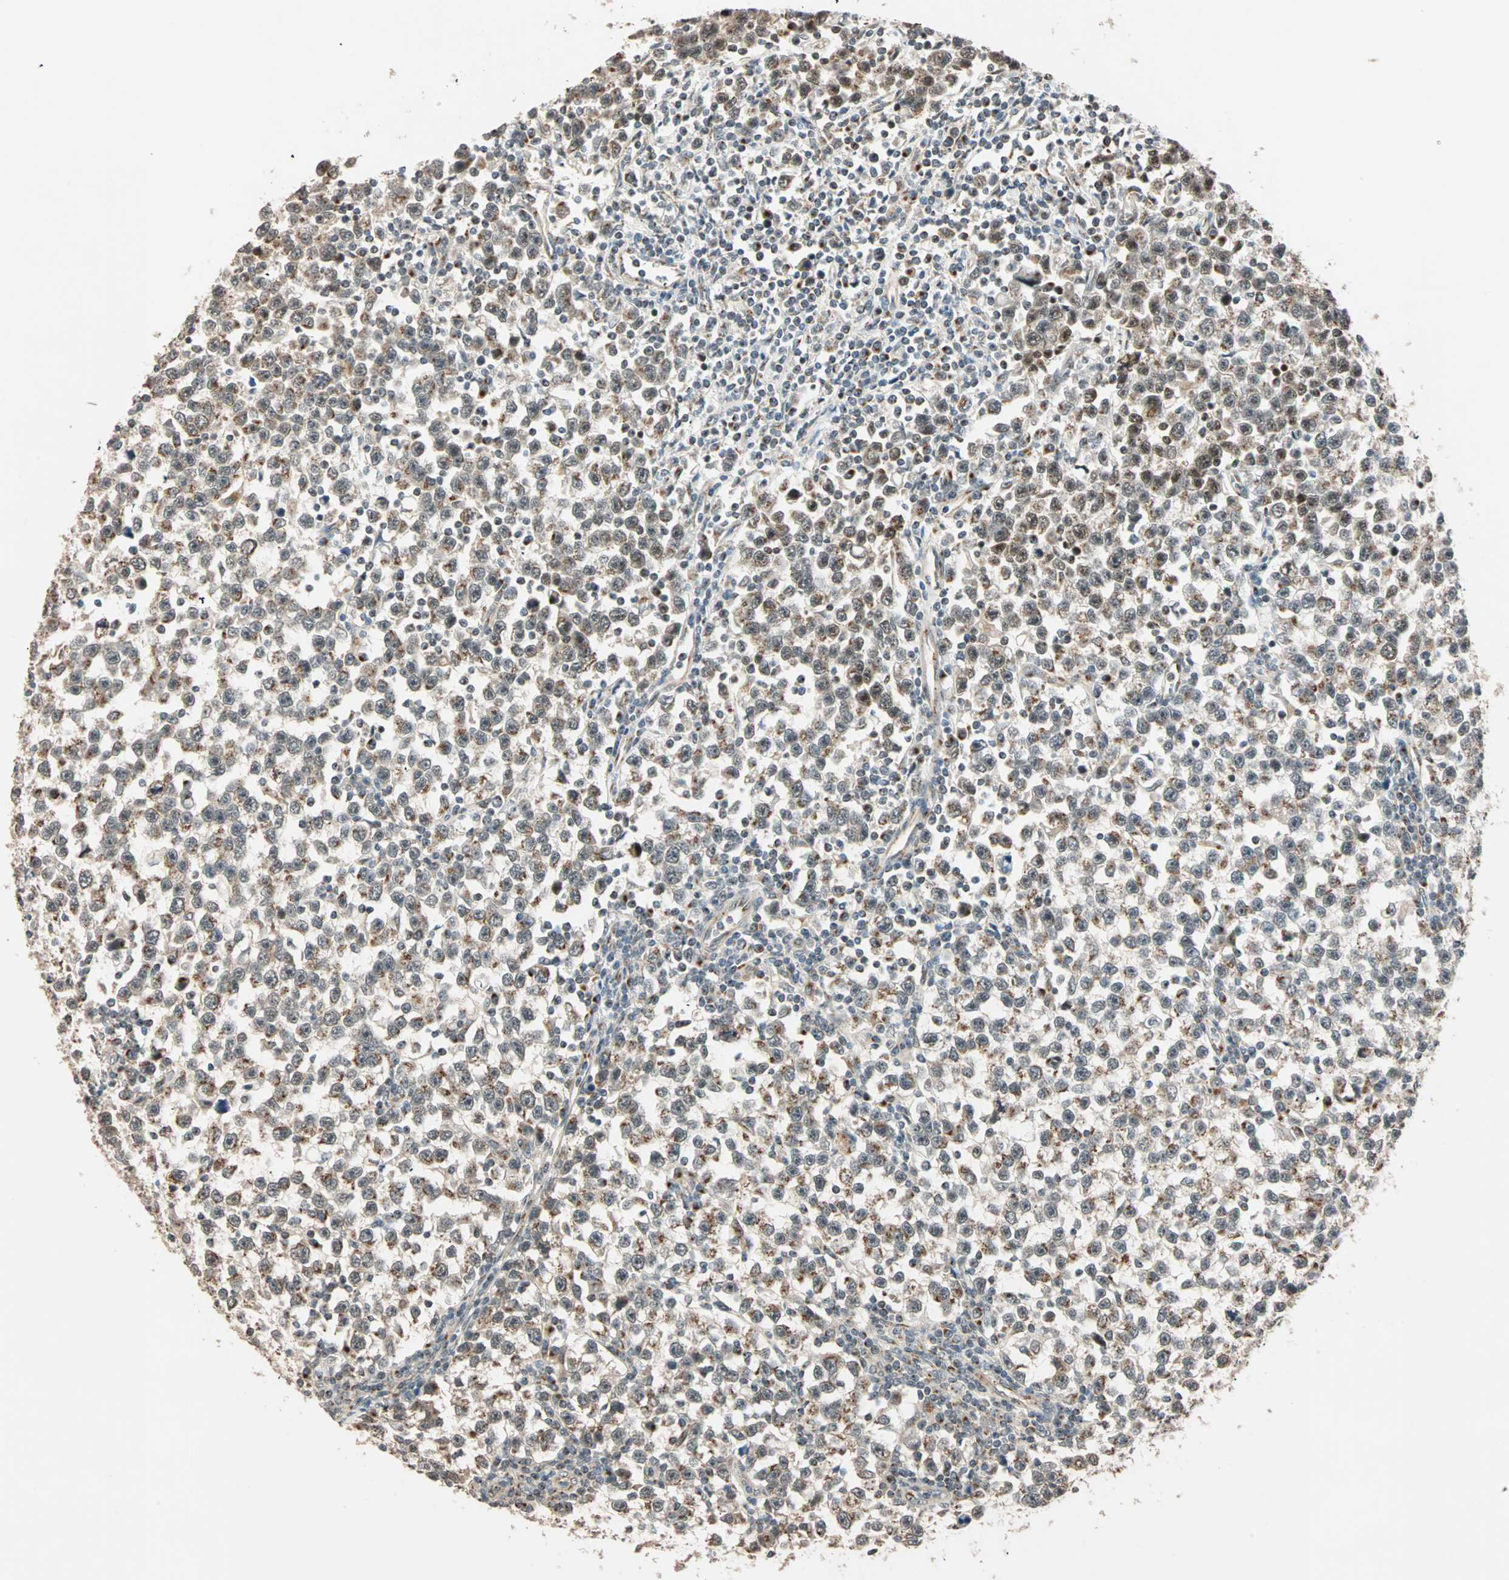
{"staining": {"intensity": "weak", "quantity": "25%-75%", "location": "cytoplasmic/membranous"}, "tissue": "testis cancer", "cell_type": "Tumor cells", "image_type": "cancer", "snomed": [{"axis": "morphology", "description": "Seminoma, NOS"}, {"axis": "topography", "description": "Testis"}], "caption": "Immunohistochemistry (IHC) image of neoplastic tissue: human testis cancer (seminoma) stained using immunohistochemistry (IHC) demonstrates low levels of weak protein expression localized specifically in the cytoplasmic/membranous of tumor cells, appearing as a cytoplasmic/membranous brown color.", "gene": "PRDM2", "patient": {"sex": "male", "age": 43}}